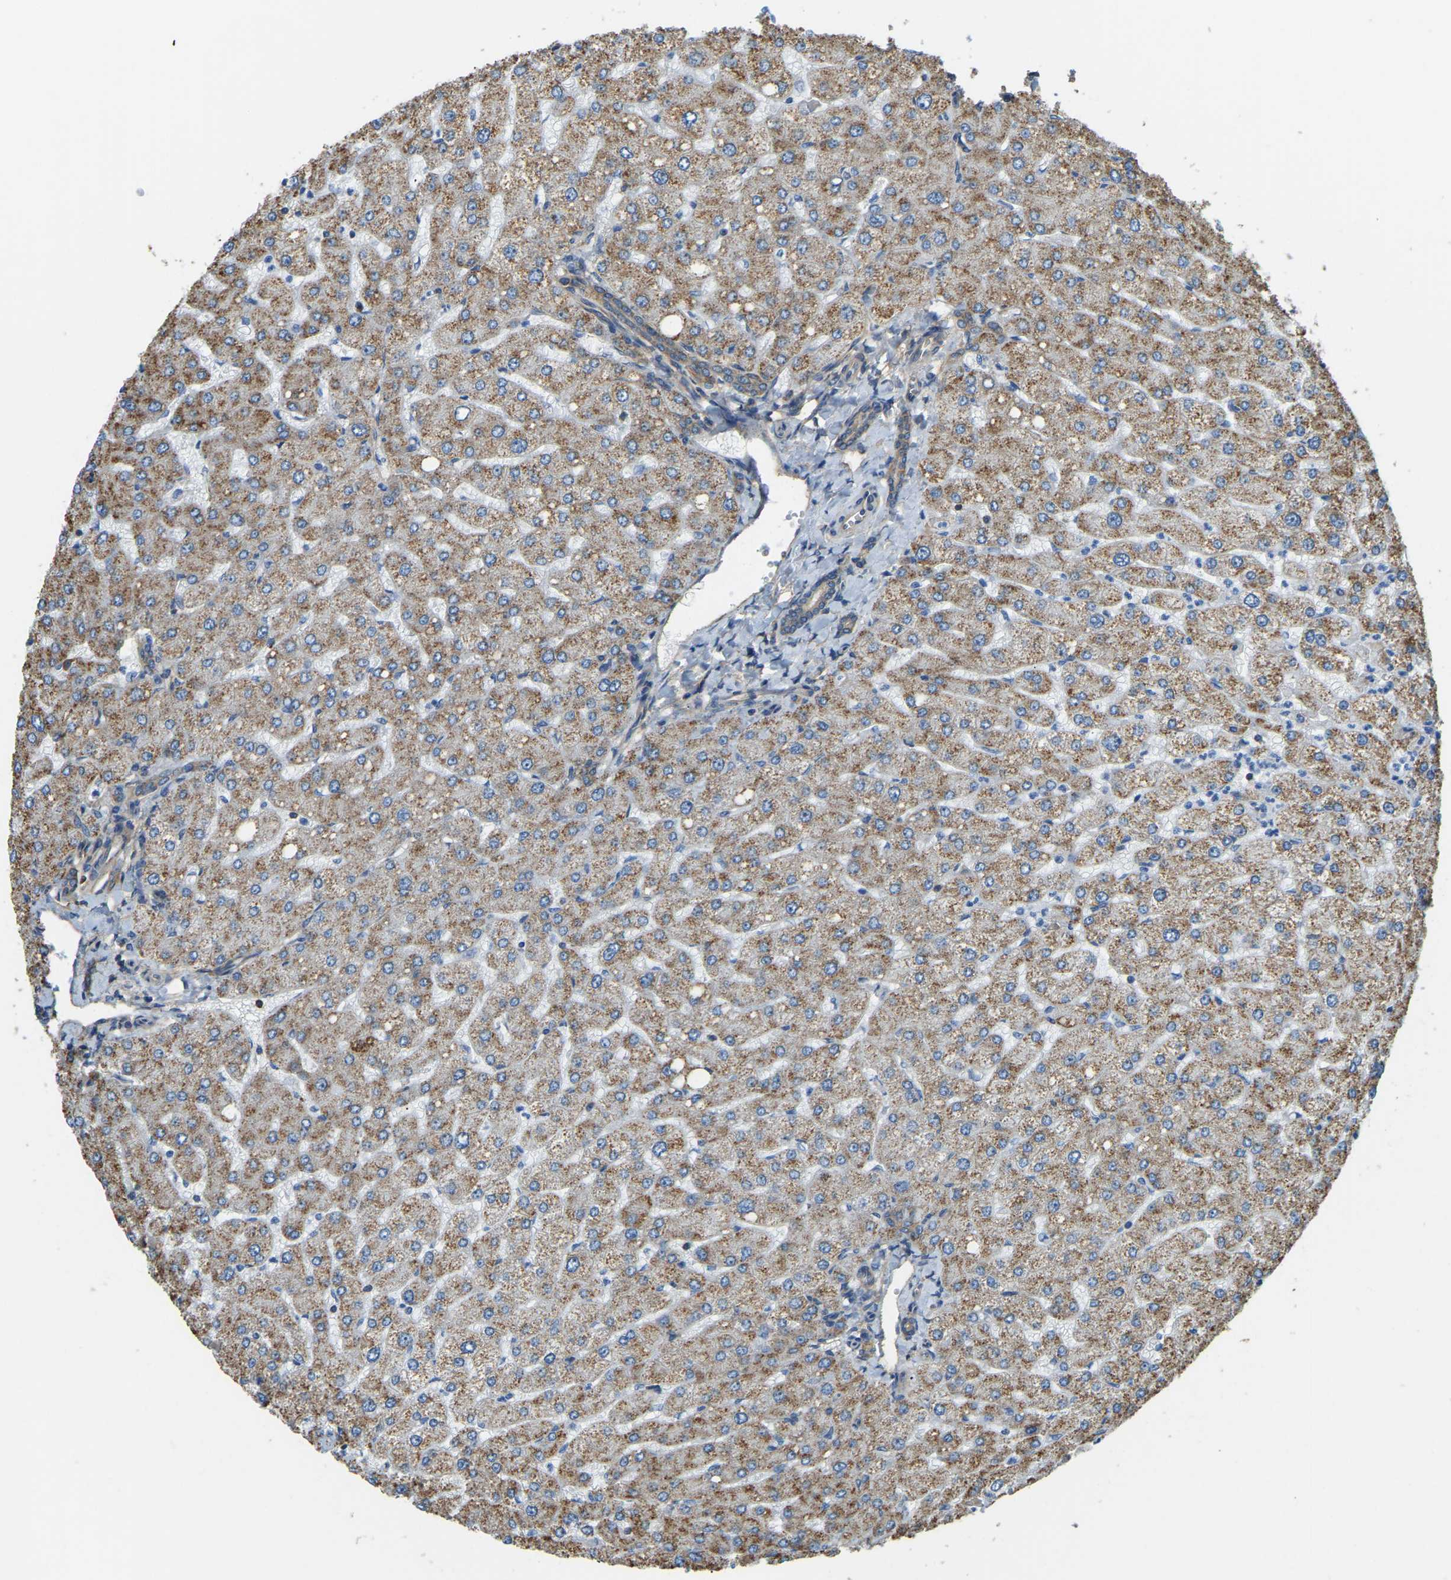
{"staining": {"intensity": "moderate", "quantity": ">75%", "location": "cytoplasmic/membranous"}, "tissue": "liver", "cell_type": "Cholangiocytes", "image_type": "normal", "snomed": [{"axis": "morphology", "description": "Normal tissue, NOS"}, {"axis": "topography", "description": "Liver"}], "caption": "Protein staining shows moderate cytoplasmic/membranous expression in about >75% of cholangiocytes in normal liver.", "gene": "AHNAK", "patient": {"sex": "male", "age": 55}}